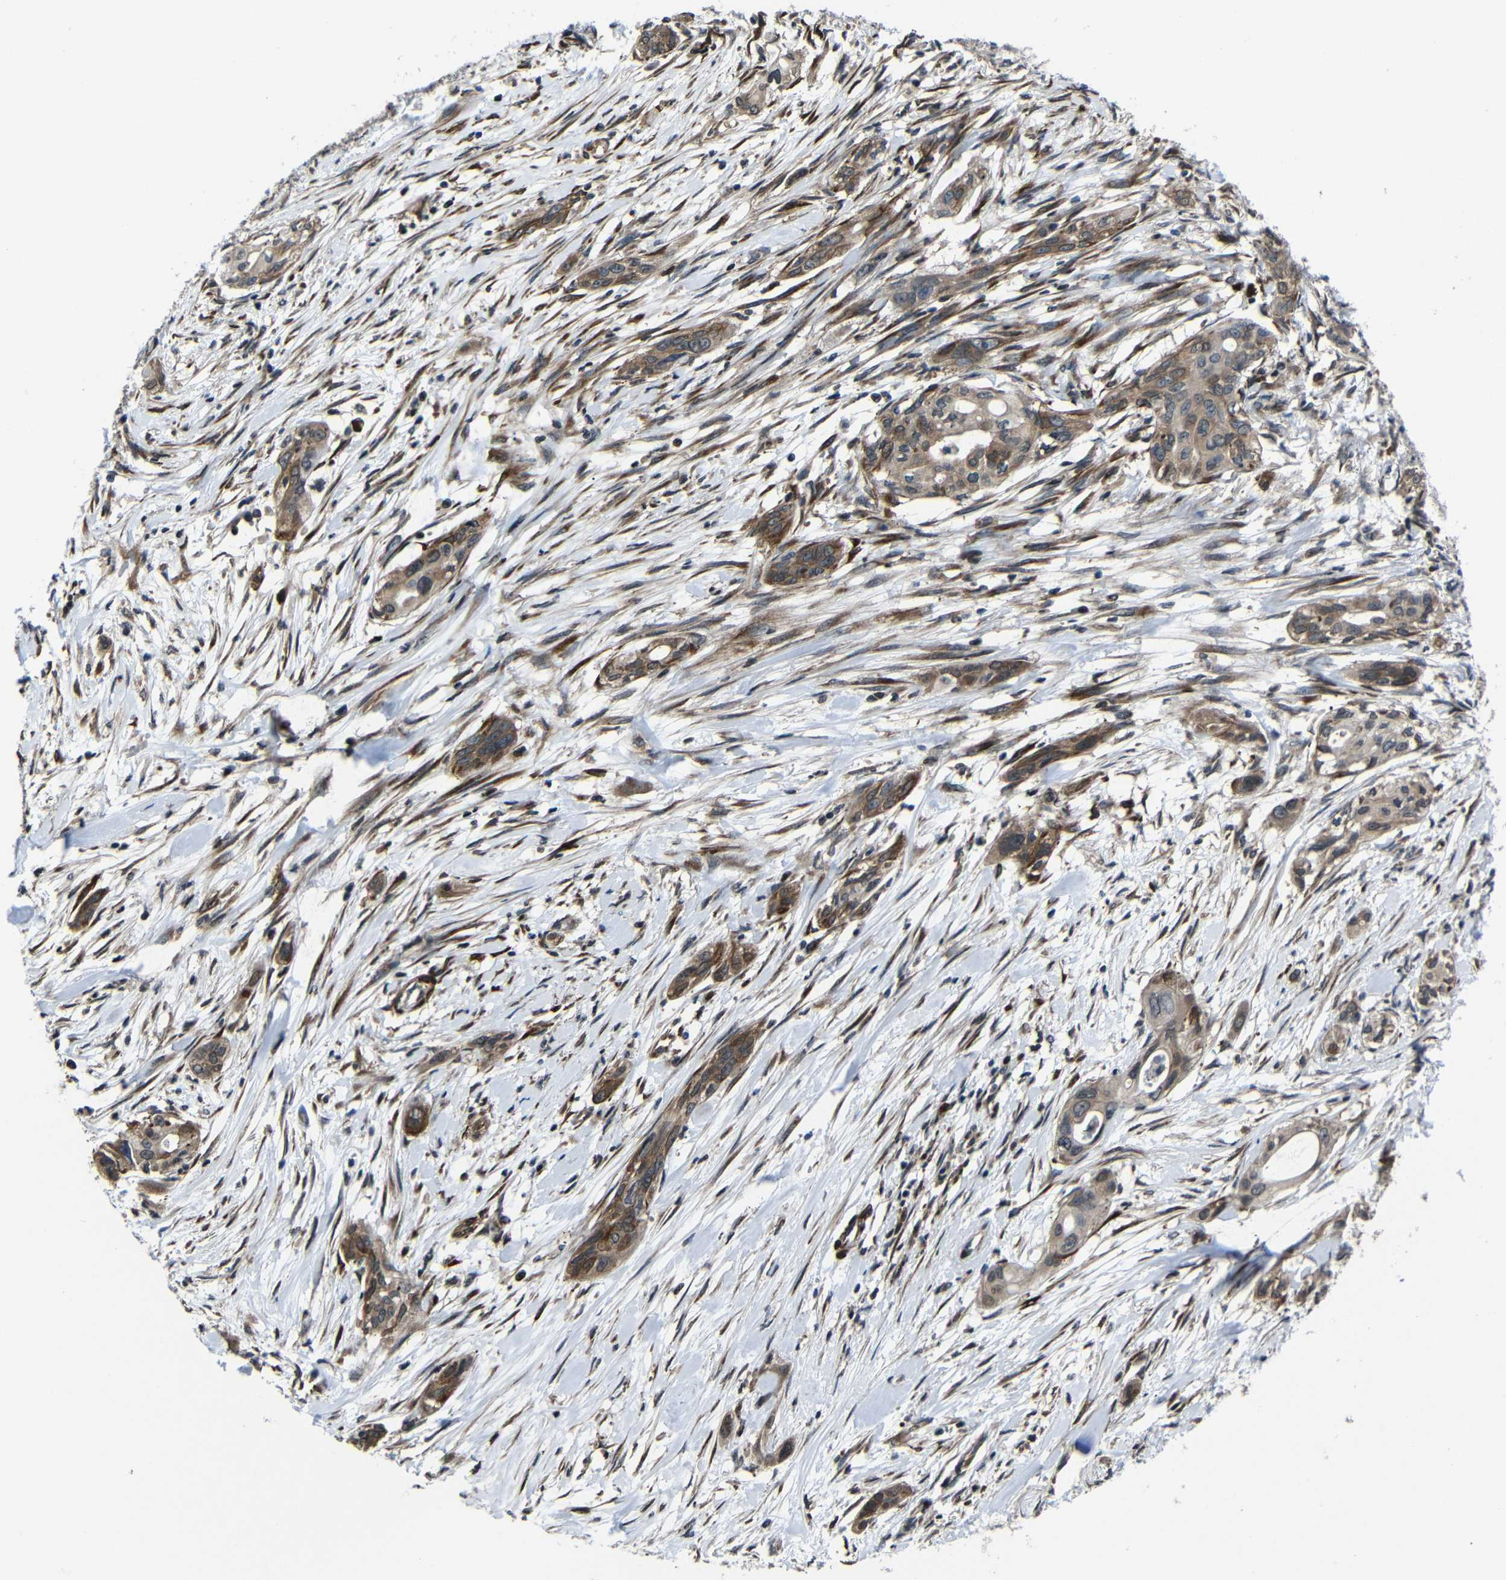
{"staining": {"intensity": "moderate", "quantity": ">75%", "location": "cytoplasmic/membranous"}, "tissue": "pancreatic cancer", "cell_type": "Tumor cells", "image_type": "cancer", "snomed": [{"axis": "morphology", "description": "Adenocarcinoma, NOS"}, {"axis": "topography", "description": "Pancreas"}], "caption": "Immunohistochemistry (IHC) (DAB) staining of pancreatic adenocarcinoma demonstrates moderate cytoplasmic/membranous protein staining in about >75% of tumor cells. (Stains: DAB (3,3'-diaminobenzidine) in brown, nuclei in blue, Microscopy: brightfield microscopy at high magnification).", "gene": "KIAA0513", "patient": {"sex": "female", "age": 60}}